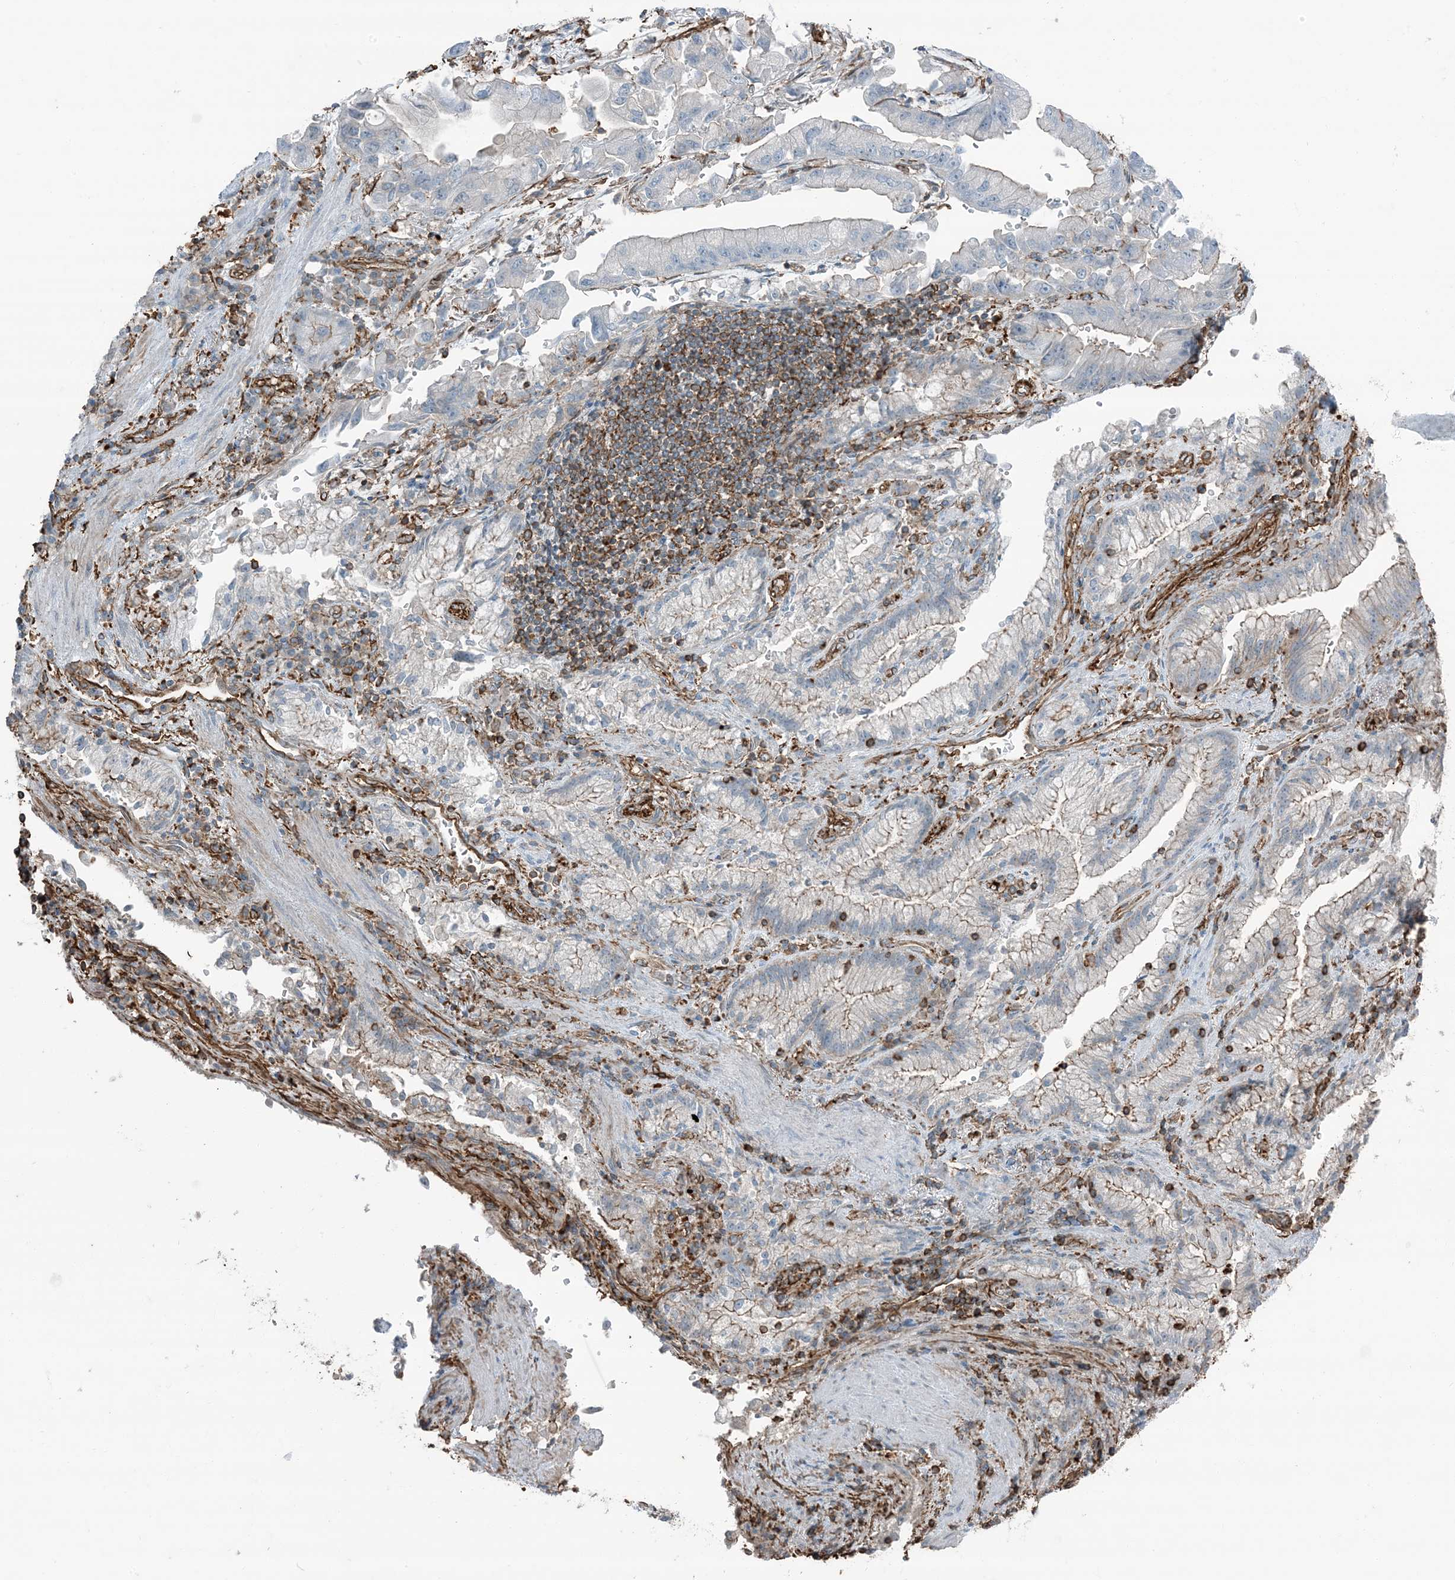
{"staining": {"intensity": "negative", "quantity": "none", "location": "none"}, "tissue": "stomach cancer", "cell_type": "Tumor cells", "image_type": "cancer", "snomed": [{"axis": "morphology", "description": "Adenocarcinoma, NOS"}, {"axis": "topography", "description": "Stomach"}], "caption": "A micrograph of human stomach adenocarcinoma is negative for staining in tumor cells.", "gene": "APOBEC3C", "patient": {"sex": "male", "age": 62}}